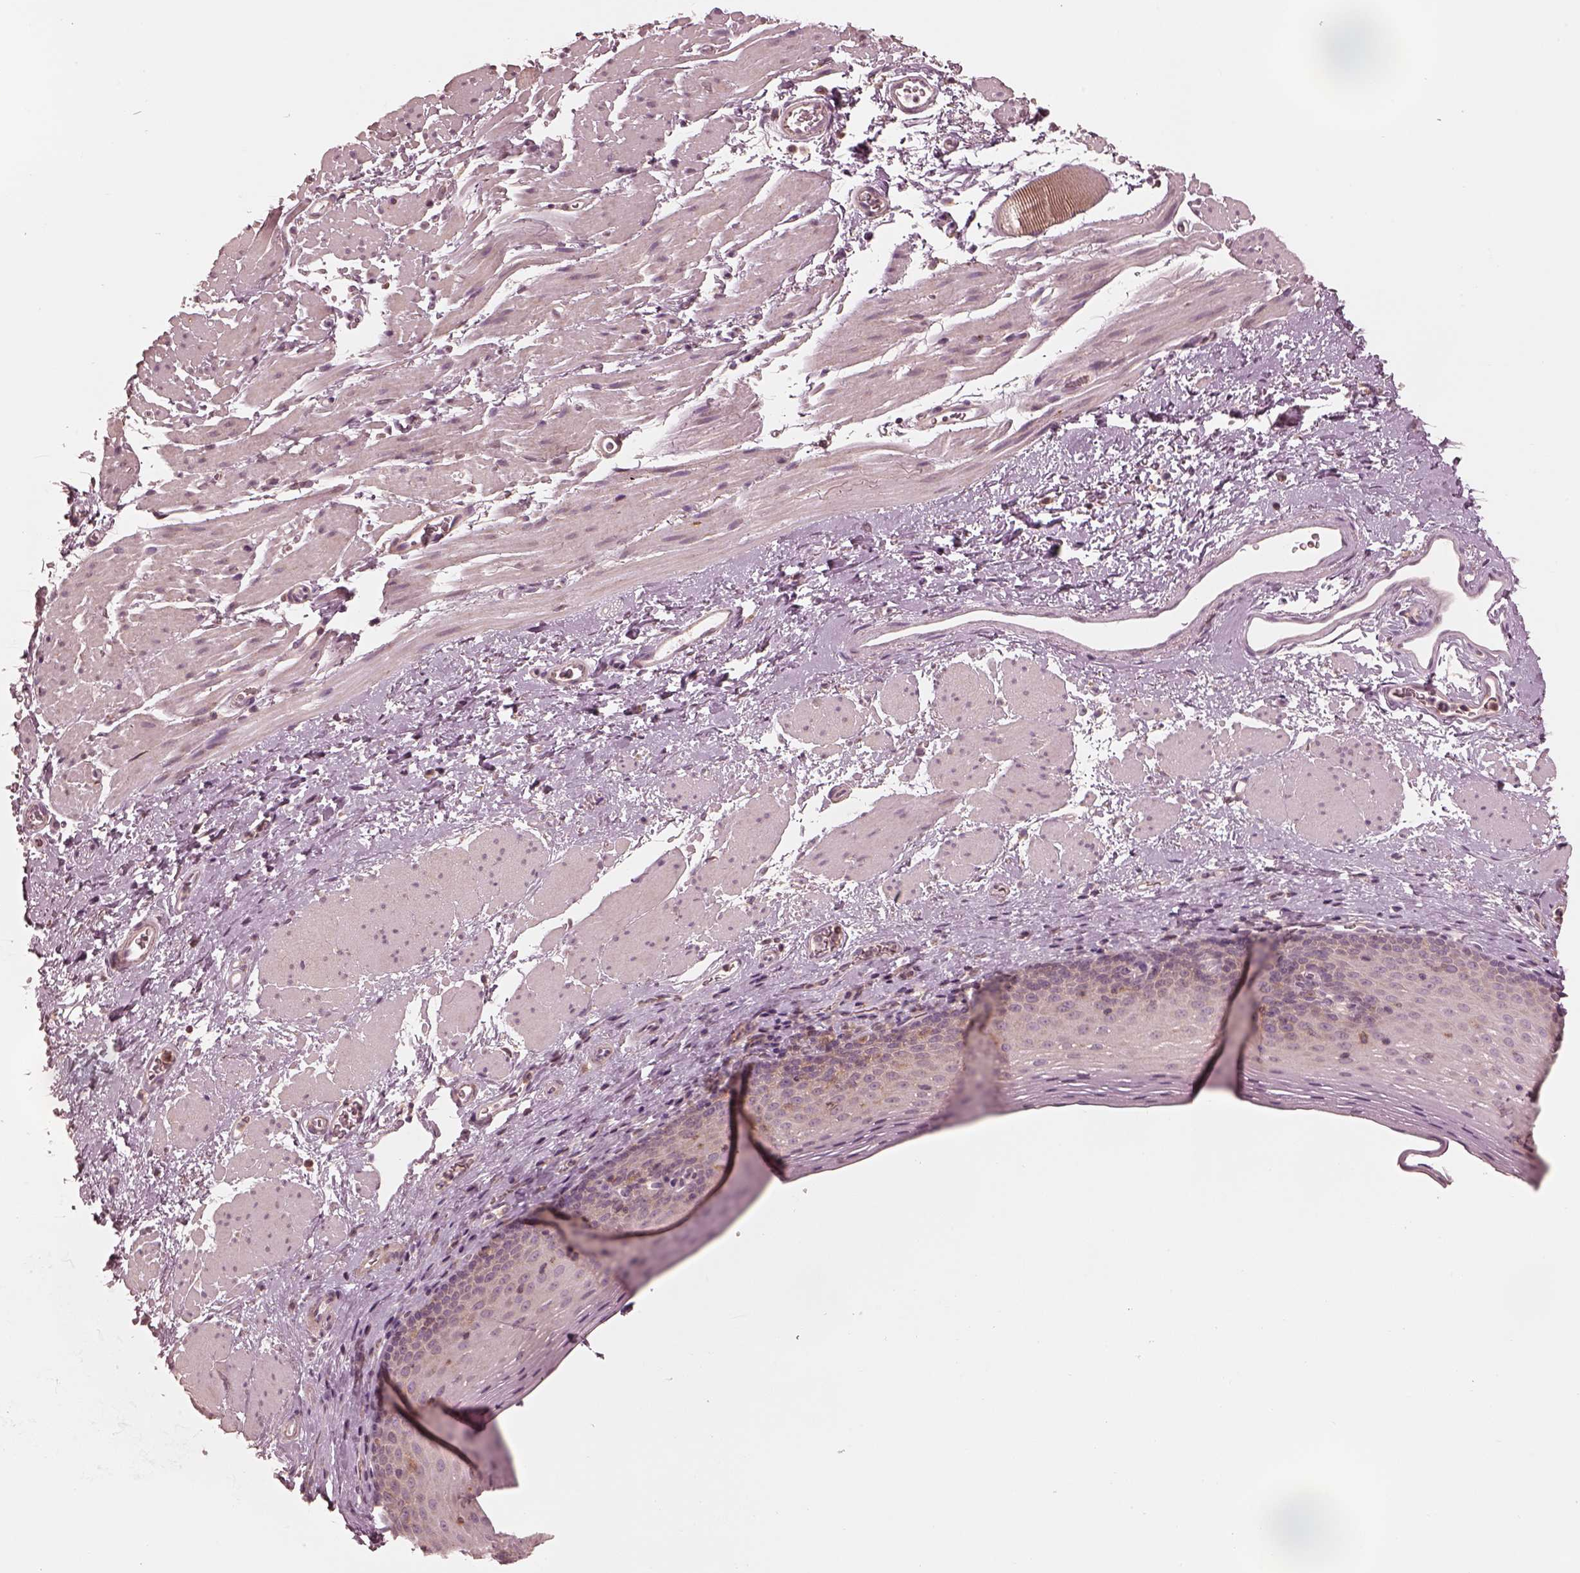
{"staining": {"intensity": "negative", "quantity": "none", "location": "none"}, "tissue": "esophagus", "cell_type": "Squamous epithelial cells", "image_type": "normal", "snomed": [{"axis": "morphology", "description": "Normal tissue, NOS"}, {"axis": "topography", "description": "Esophagus"}], "caption": "Immunohistochemistry (IHC) of normal esophagus shows no expression in squamous epithelial cells. (Stains: DAB immunohistochemistry (IHC) with hematoxylin counter stain, Microscopy: brightfield microscopy at high magnification).", "gene": "PRKACG", "patient": {"sex": "female", "age": 68}}